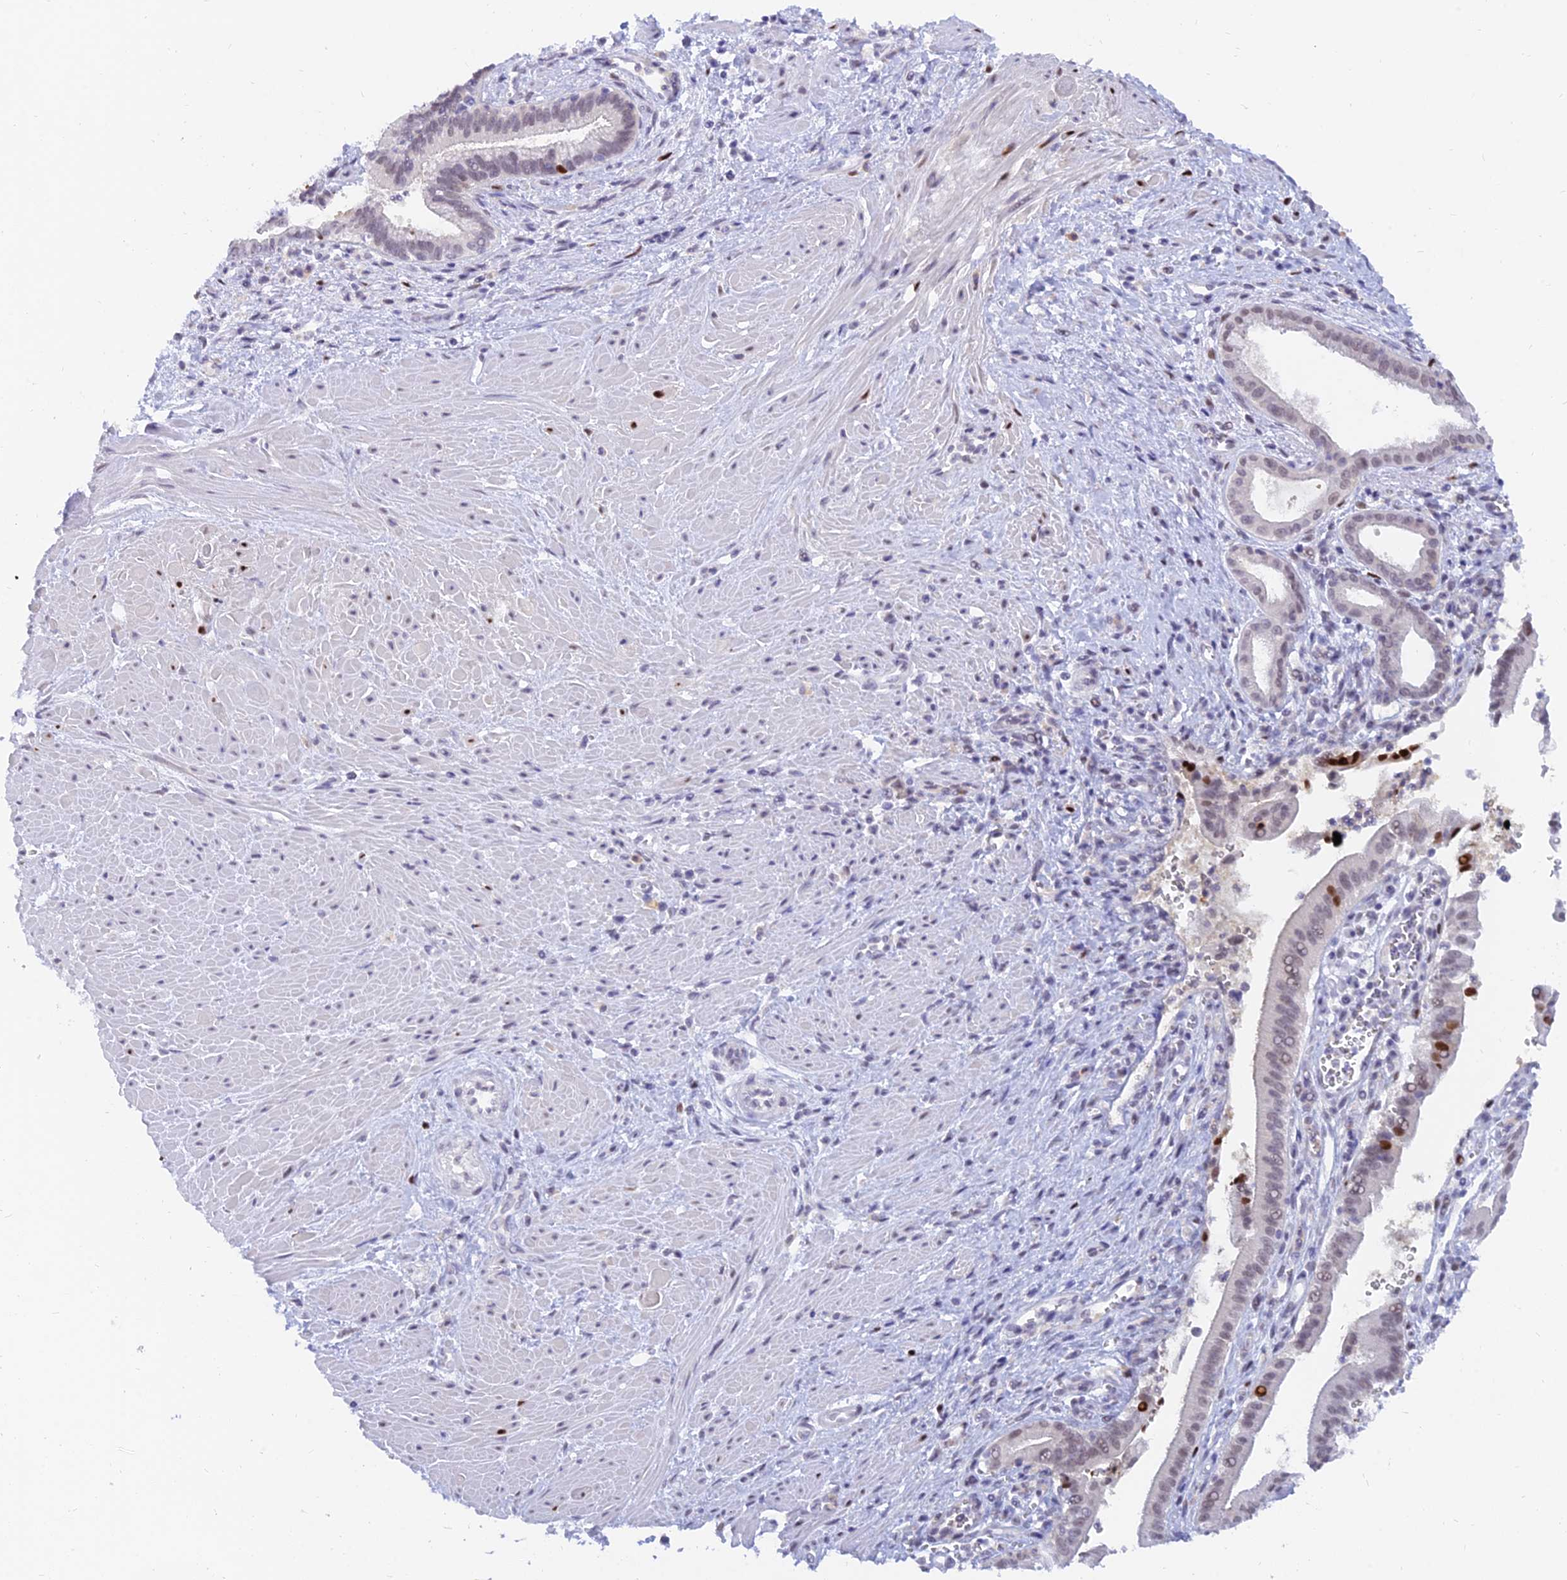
{"staining": {"intensity": "moderate", "quantity": "<25%", "location": "nuclear"}, "tissue": "pancreatic cancer", "cell_type": "Tumor cells", "image_type": "cancer", "snomed": [{"axis": "morphology", "description": "Adenocarcinoma, NOS"}, {"axis": "topography", "description": "Pancreas"}], "caption": "Human pancreatic adenocarcinoma stained with a protein marker displays moderate staining in tumor cells.", "gene": "DPY30", "patient": {"sex": "male", "age": 78}}